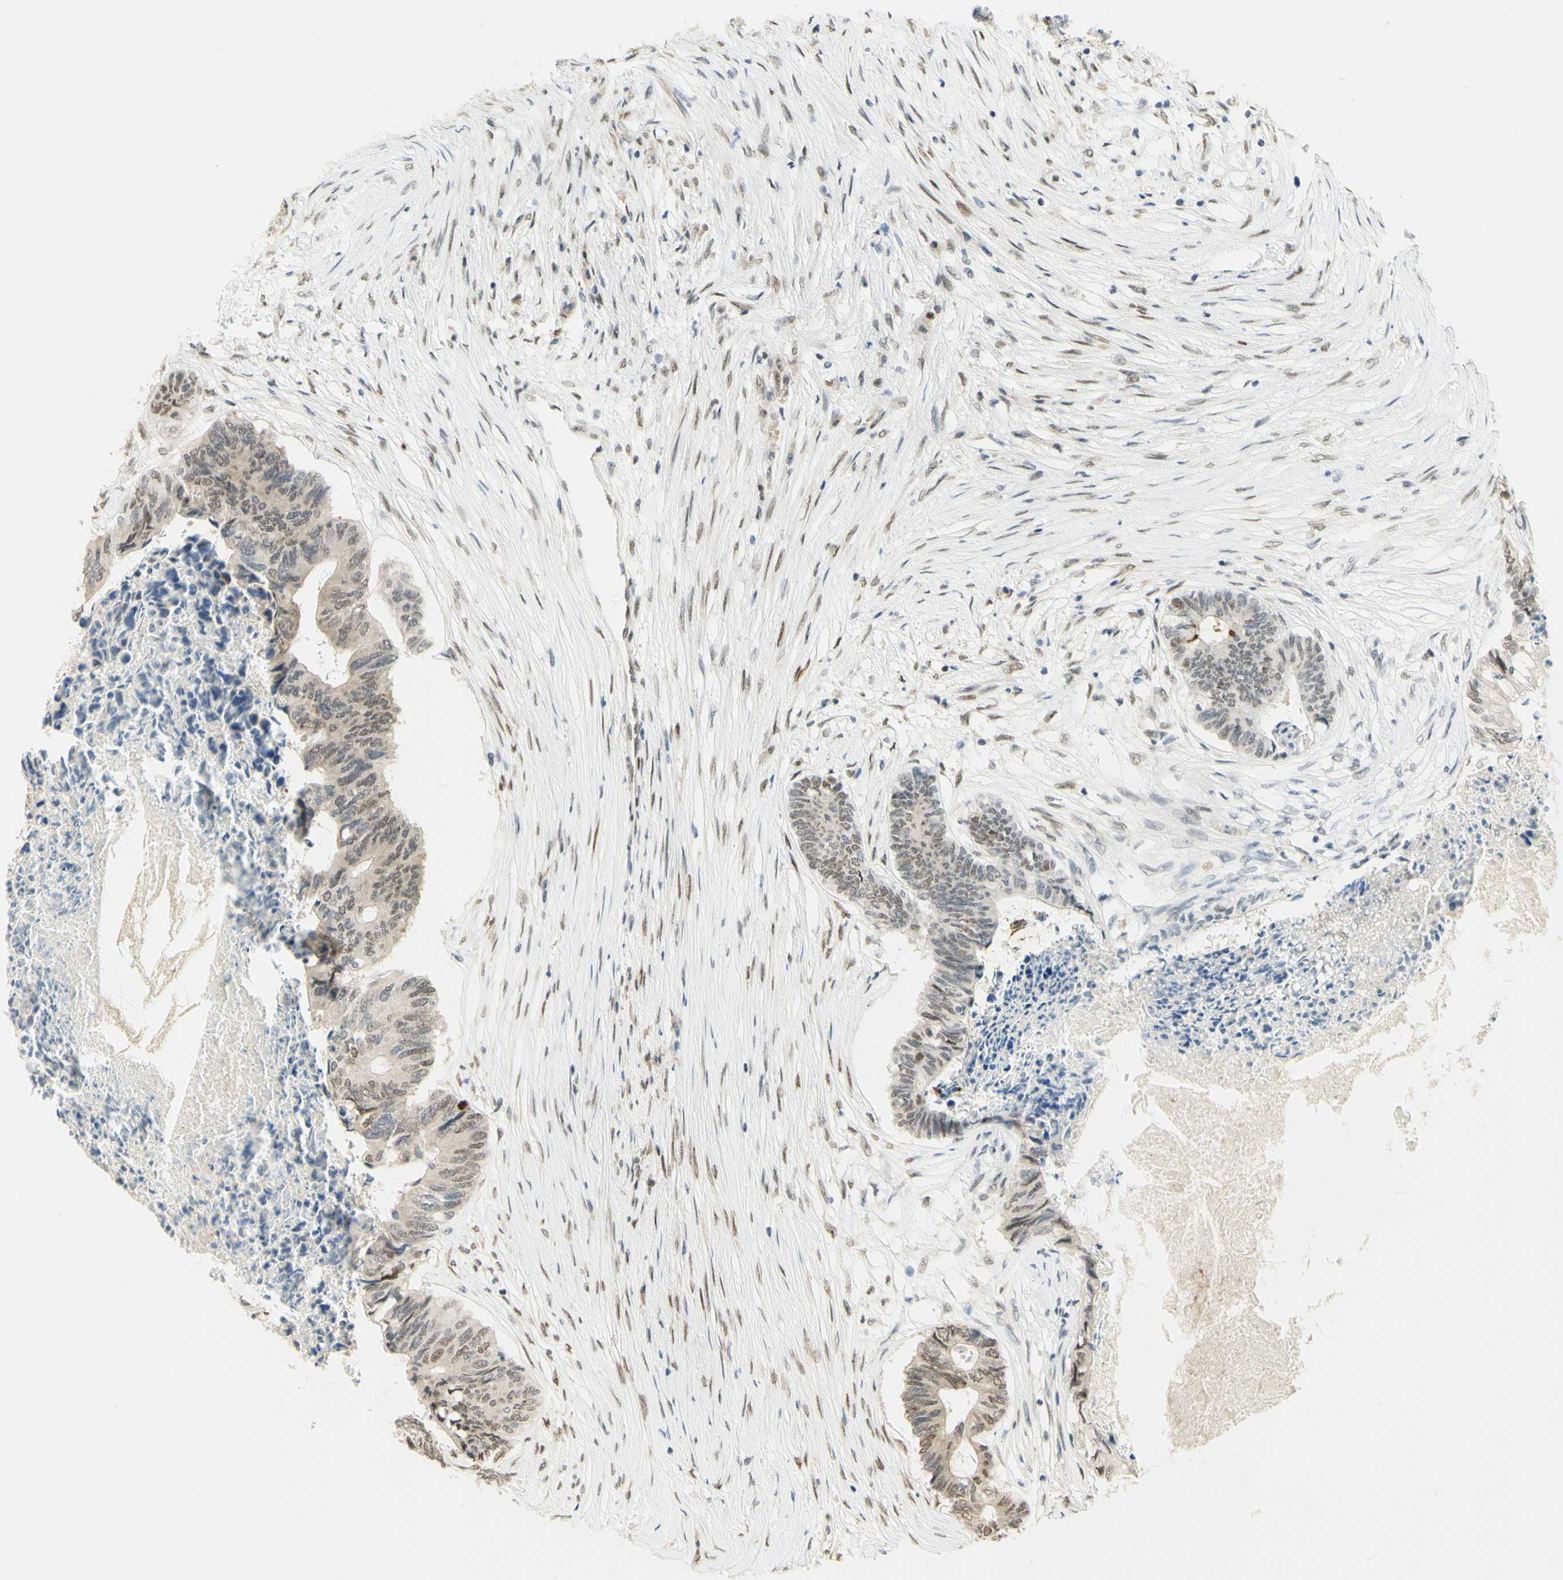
{"staining": {"intensity": "weak", "quantity": ">75%", "location": "nuclear"}, "tissue": "colorectal cancer", "cell_type": "Tumor cells", "image_type": "cancer", "snomed": [{"axis": "morphology", "description": "Adenocarcinoma, NOS"}, {"axis": "topography", "description": "Rectum"}], "caption": "High-magnification brightfield microscopy of adenocarcinoma (colorectal) stained with DAB (3,3'-diaminobenzidine) (brown) and counterstained with hematoxylin (blue). tumor cells exhibit weak nuclear expression is identified in about>75% of cells. Nuclei are stained in blue.", "gene": "DDX1", "patient": {"sex": "male", "age": 63}}